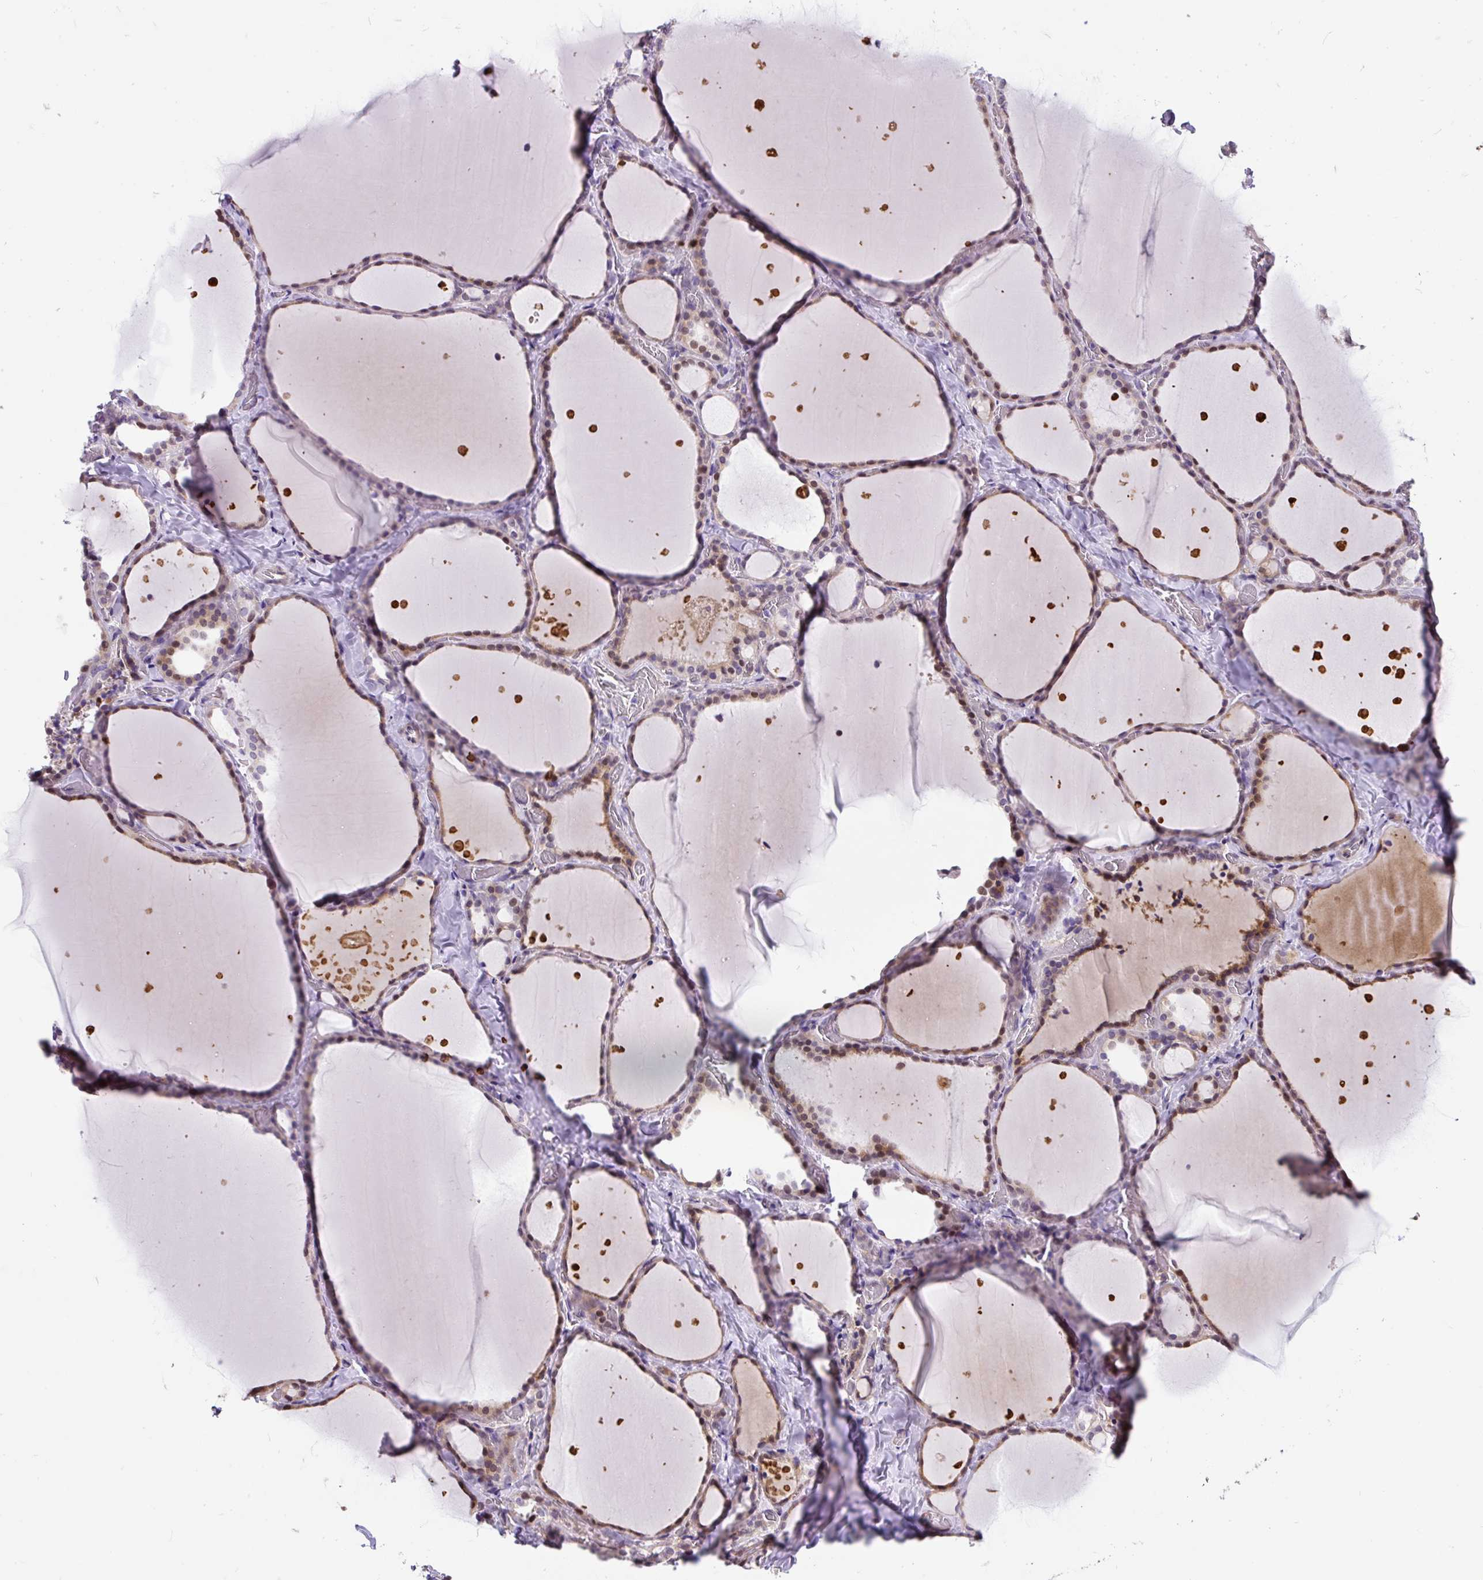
{"staining": {"intensity": "moderate", "quantity": "25%-75%", "location": "cytoplasmic/membranous,nuclear"}, "tissue": "thyroid gland", "cell_type": "Glandular cells", "image_type": "normal", "snomed": [{"axis": "morphology", "description": "Normal tissue, NOS"}, {"axis": "topography", "description": "Thyroid gland"}], "caption": "Normal thyroid gland displays moderate cytoplasmic/membranous,nuclear positivity in about 25%-75% of glandular cells, visualized by immunohistochemistry.", "gene": "PUS7L", "patient": {"sex": "female", "age": 36}}